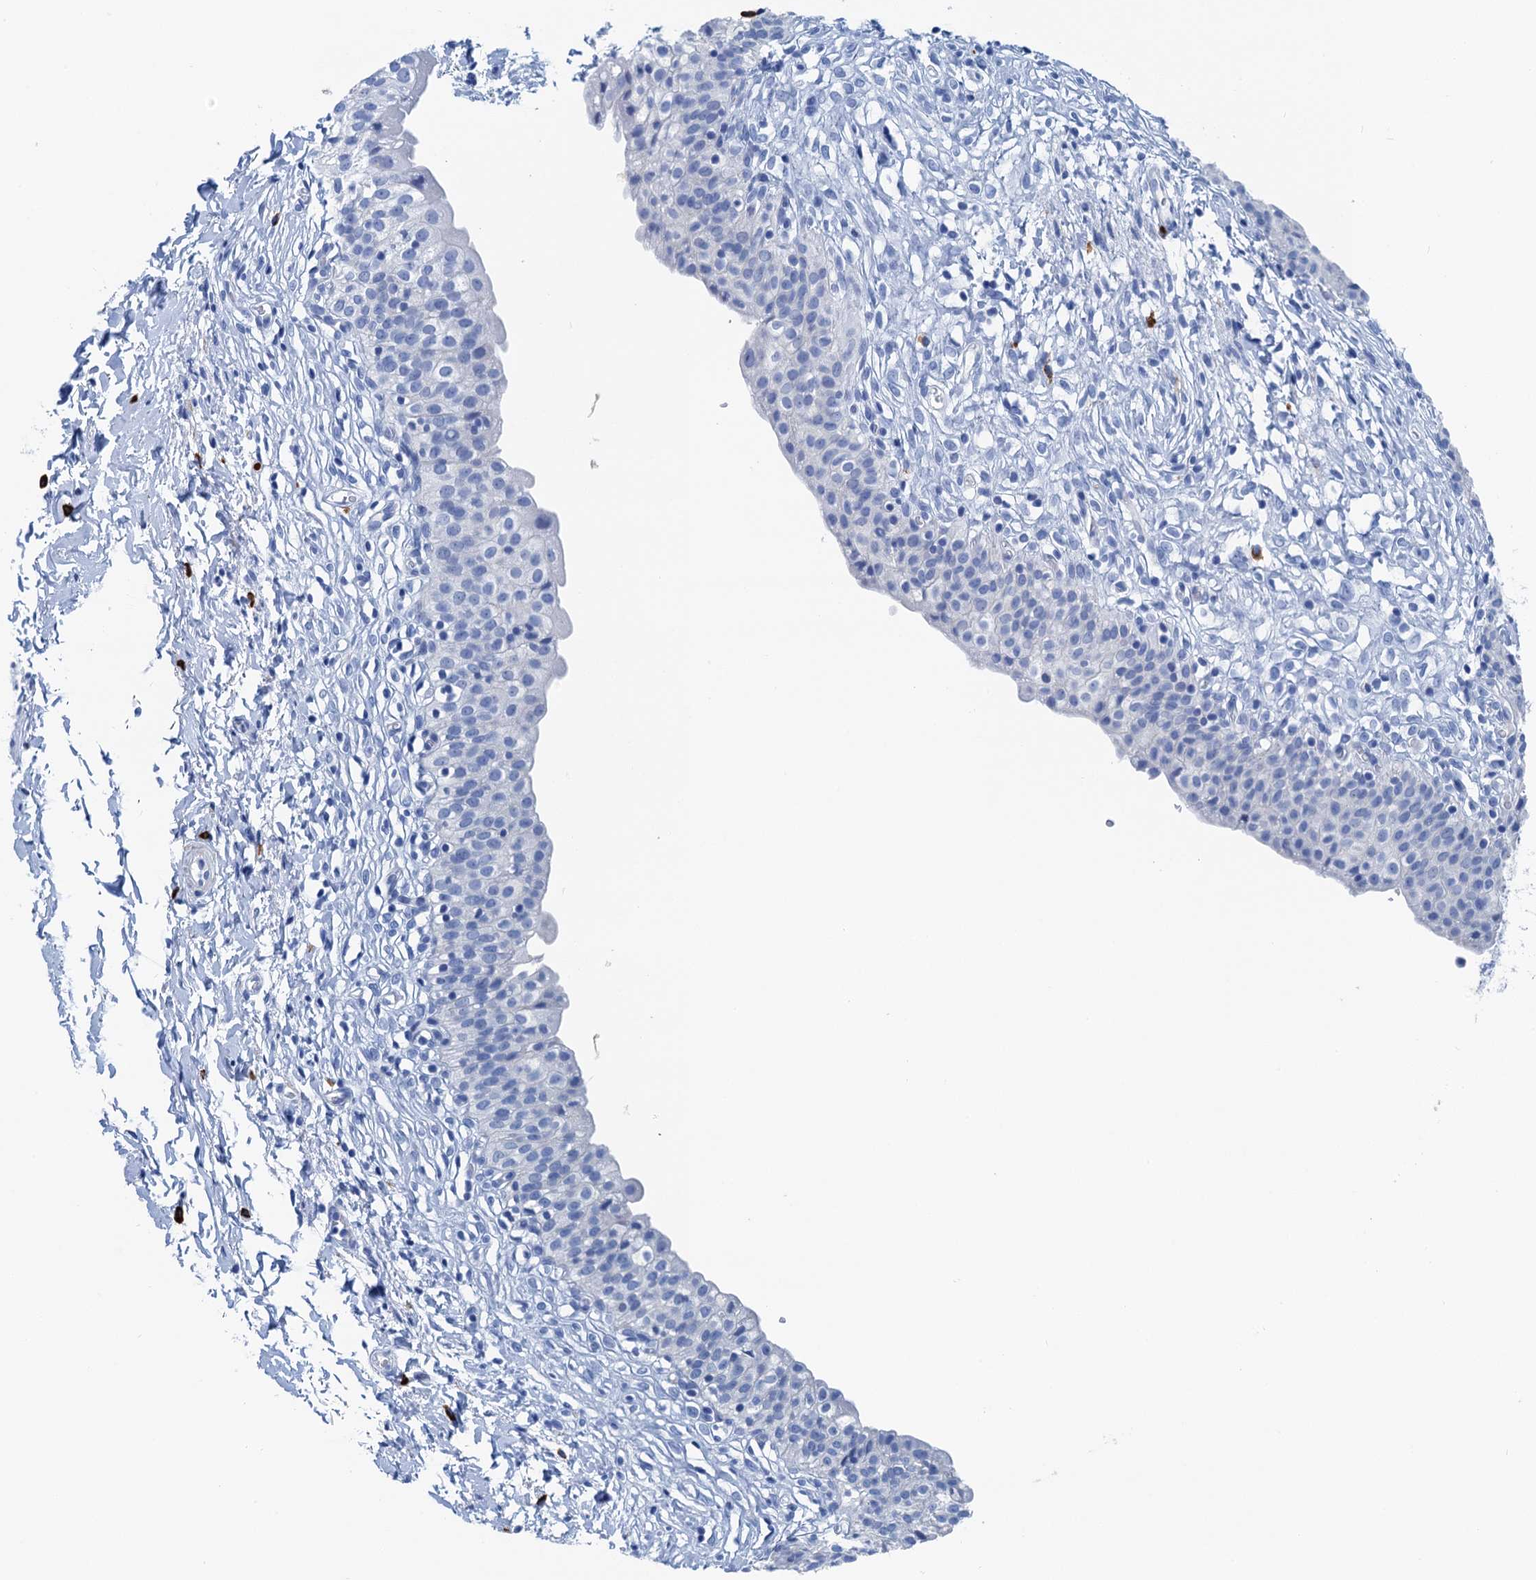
{"staining": {"intensity": "negative", "quantity": "none", "location": "none"}, "tissue": "urinary bladder", "cell_type": "Urothelial cells", "image_type": "normal", "snomed": [{"axis": "morphology", "description": "Normal tissue, NOS"}, {"axis": "topography", "description": "Urinary bladder"}], "caption": "This is an IHC micrograph of normal urinary bladder. There is no expression in urothelial cells.", "gene": "NLRP10", "patient": {"sex": "male", "age": 55}}